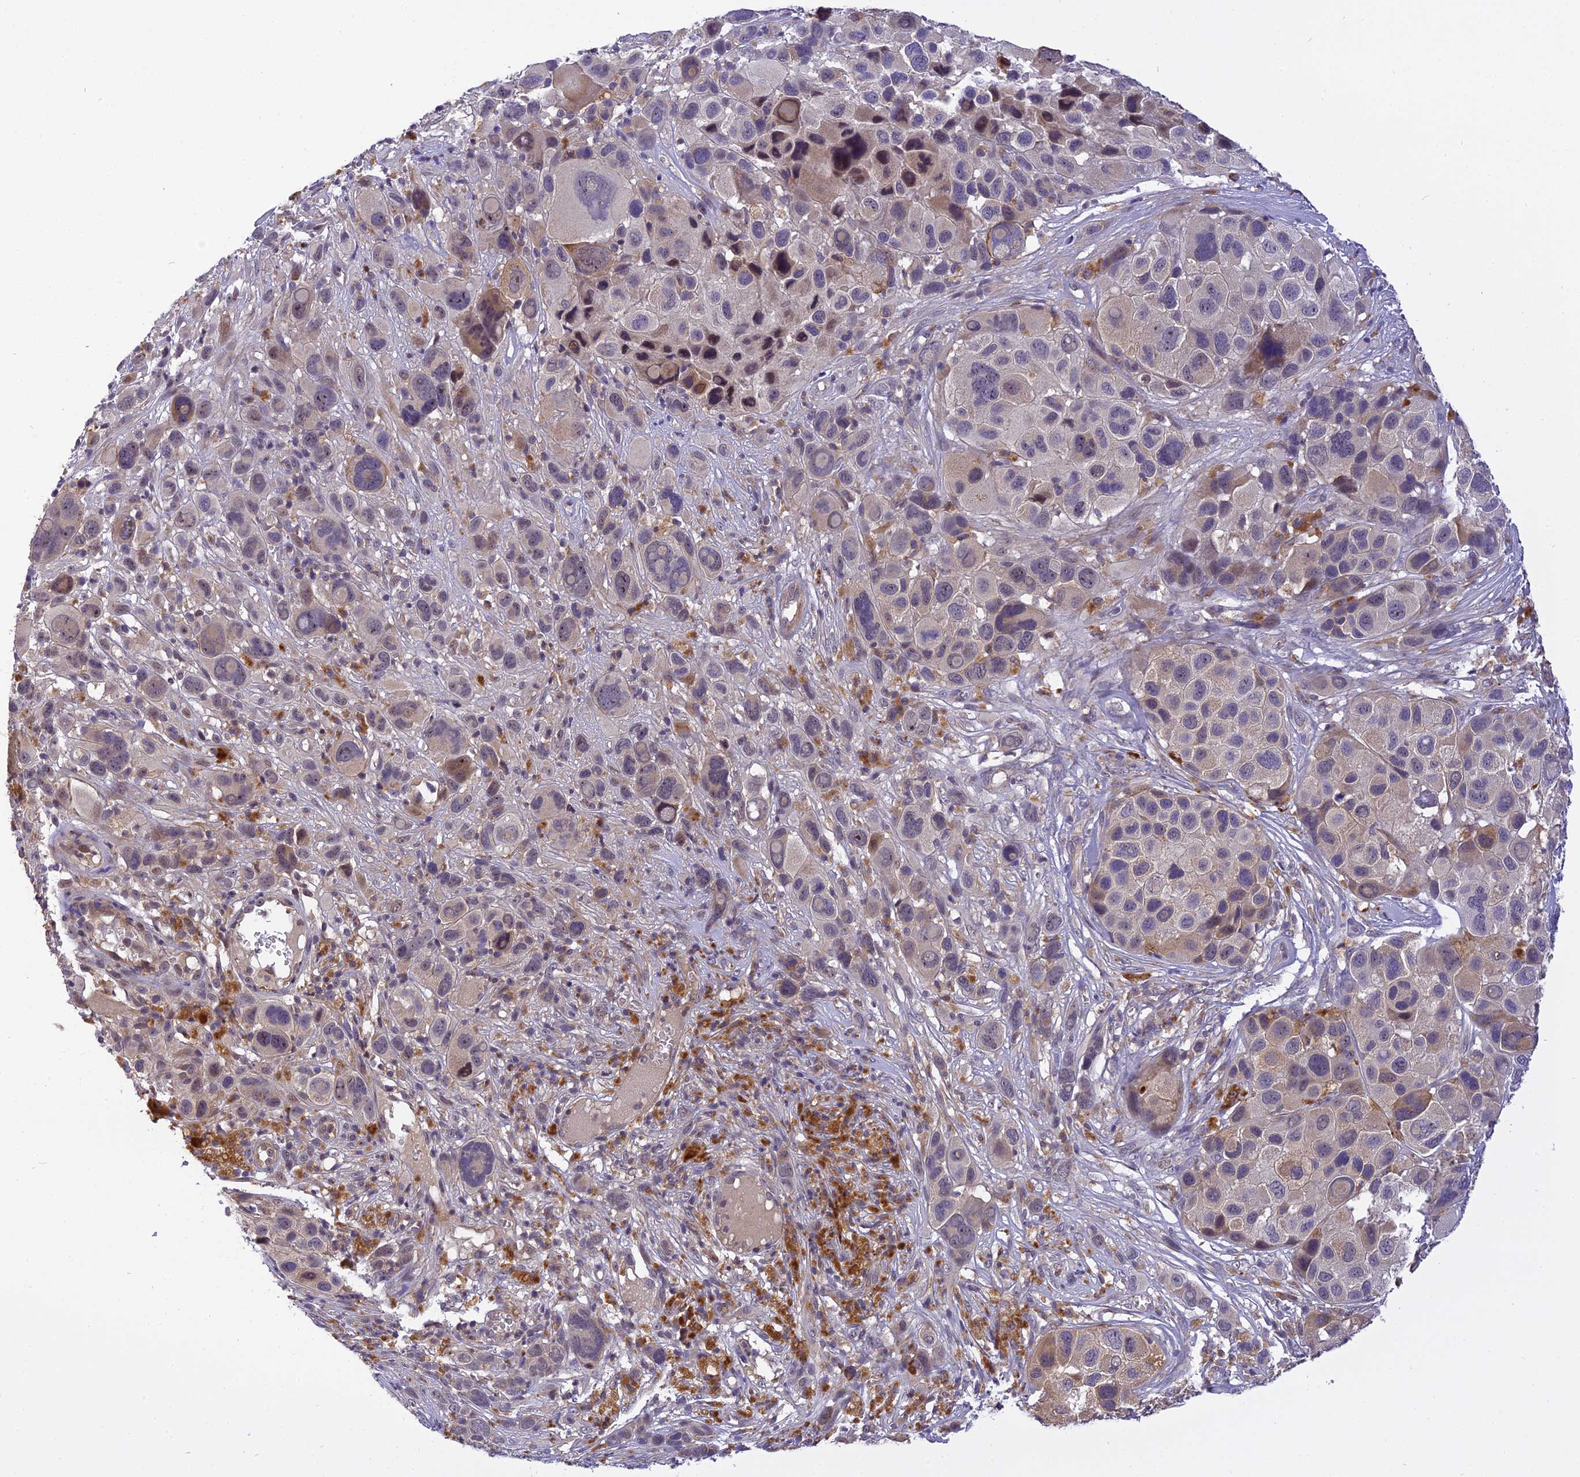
{"staining": {"intensity": "weak", "quantity": "25%-75%", "location": "cytoplasmic/membranous"}, "tissue": "melanoma", "cell_type": "Tumor cells", "image_type": "cancer", "snomed": [{"axis": "morphology", "description": "Malignant melanoma, NOS"}, {"axis": "topography", "description": "Skin of trunk"}], "caption": "Brown immunohistochemical staining in human malignant melanoma demonstrates weak cytoplasmic/membranous staining in about 25%-75% of tumor cells.", "gene": "FNIP2", "patient": {"sex": "male", "age": 71}}